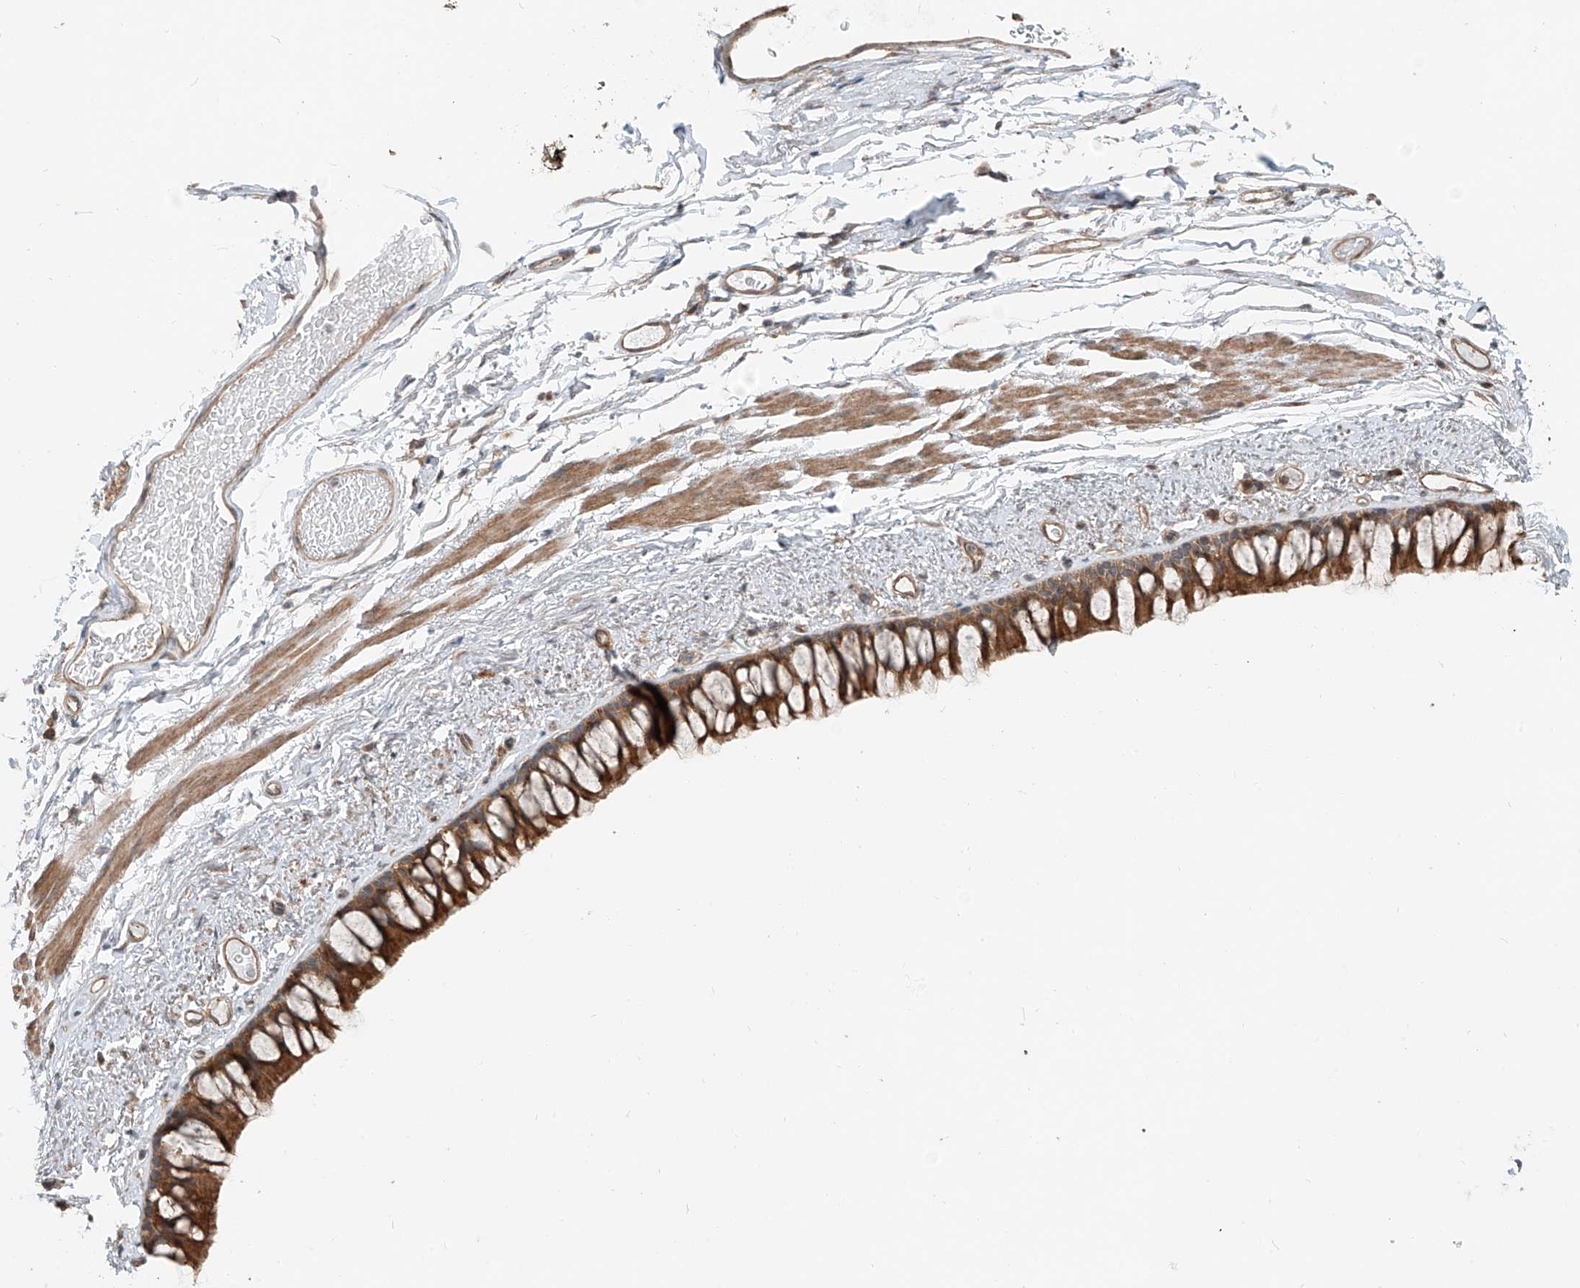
{"staining": {"intensity": "strong", "quantity": ">75%", "location": "cytoplasmic/membranous"}, "tissue": "bronchus", "cell_type": "Respiratory epithelial cells", "image_type": "normal", "snomed": [{"axis": "morphology", "description": "Normal tissue, NOS"}, {"axis": "topography", "description": "Cartilage tissue"}, {"axis": "topography", "description": "Bronchus"}], "caption": "Protein staining demonstrates strong cytoplasmic/membranous positivity in approximately >75% of respiratory epithelial cells in unremarkable bronchus.", "gene": "CEP162", "patient": {"sex": "female", "age": 73}}